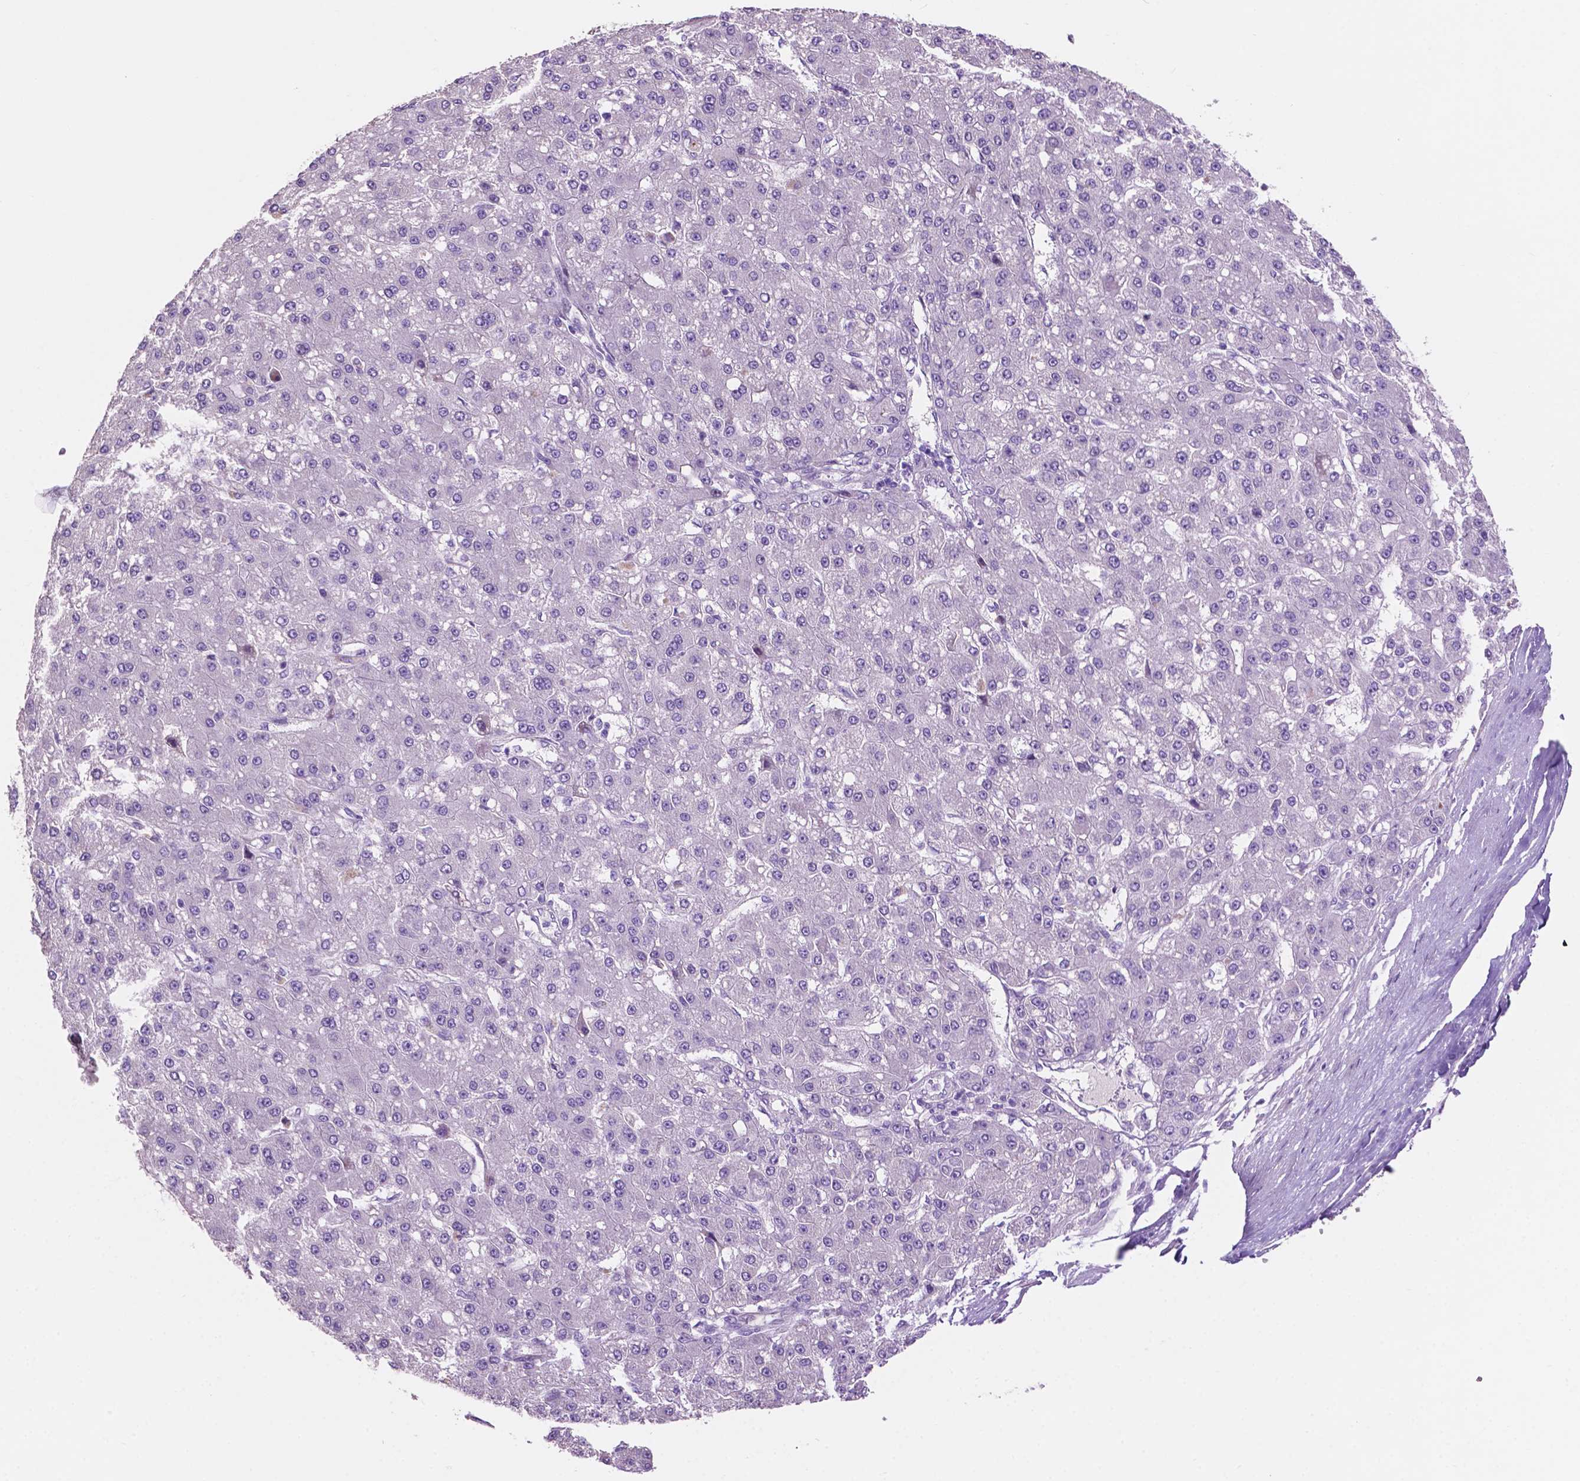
{"staining": {"intensity": "negative", "quantity": "none", "location": "none"}, "tissue": "liver cancer", "cell_type": "Tumor cells", "image_type": "cancer", "snomed": [{"axis": "morphology", "description": "Carcinoma, Hepatocellular, NOS"}, {"axis": "topography", "description": "Liver"}], "caption": "DAB (3,3'-diaminobenzidine) immunohistochemical staining of human hepatocellular carcinoma (liver) exhibits no significant positivity in tumor cells.", "gene": "CLDN17", "patient": {"sex": "male", "age": 67}}